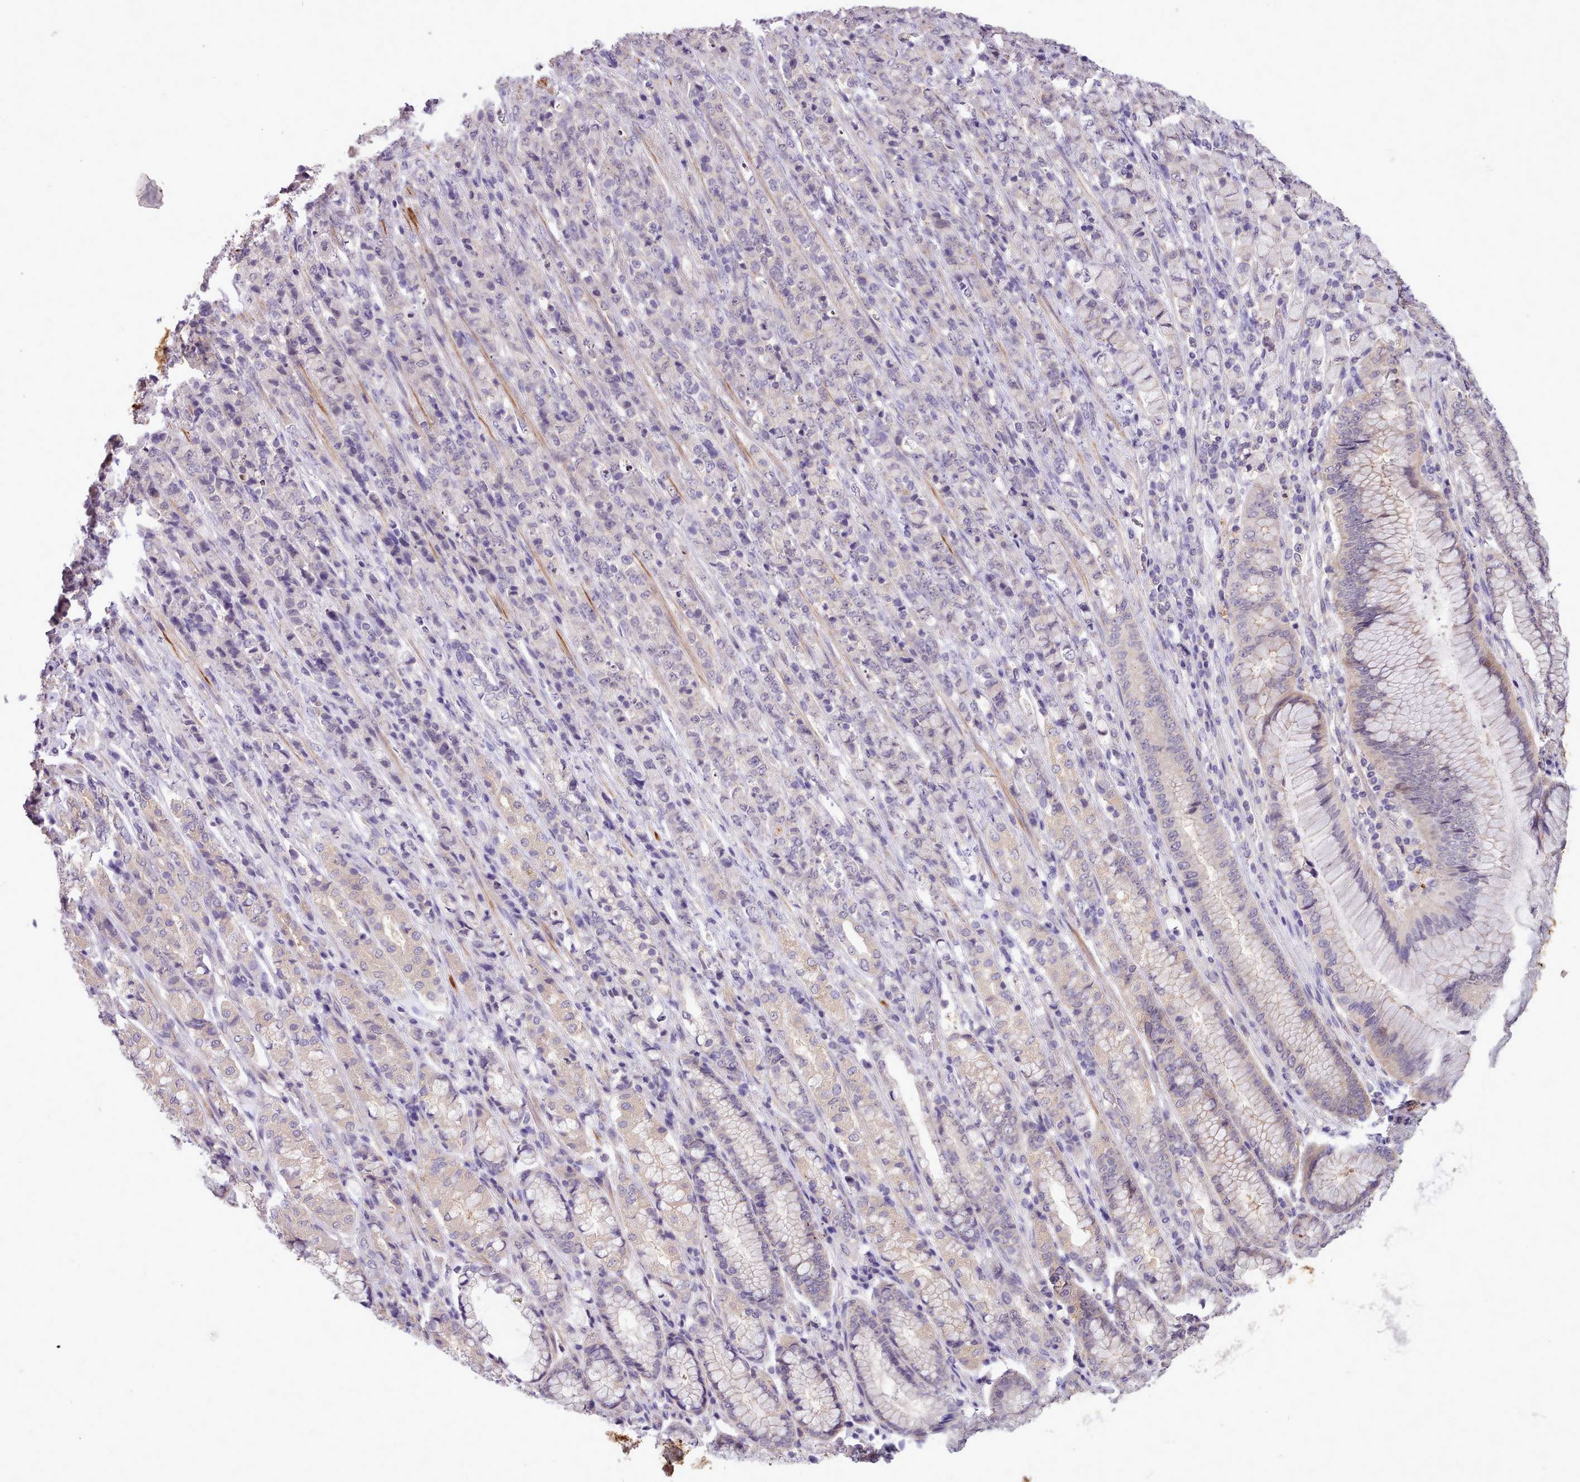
{"staining": {"intensity": "negative", "quantity": "none", "location": "none"}, "tissue": "stomach cancer", "cell_type": "Tumor cells", "image_type": "cancer", "snomed": [{"axis": "morphology", "description": "Adenocarcinoma, NOS"}, {"axis": "topography", "description": "Stomach"}], "caption": "High magnification brightfield microscopy of adenocarcinoma (stomach) stained with DAB (3,3'-diaminobenzidine) (brown) and counterstained with hematoxylin (blue): tumor cells show no significant staining.", "gene": "ZNF607", "patient": {"sex": "female", "age": 79}}